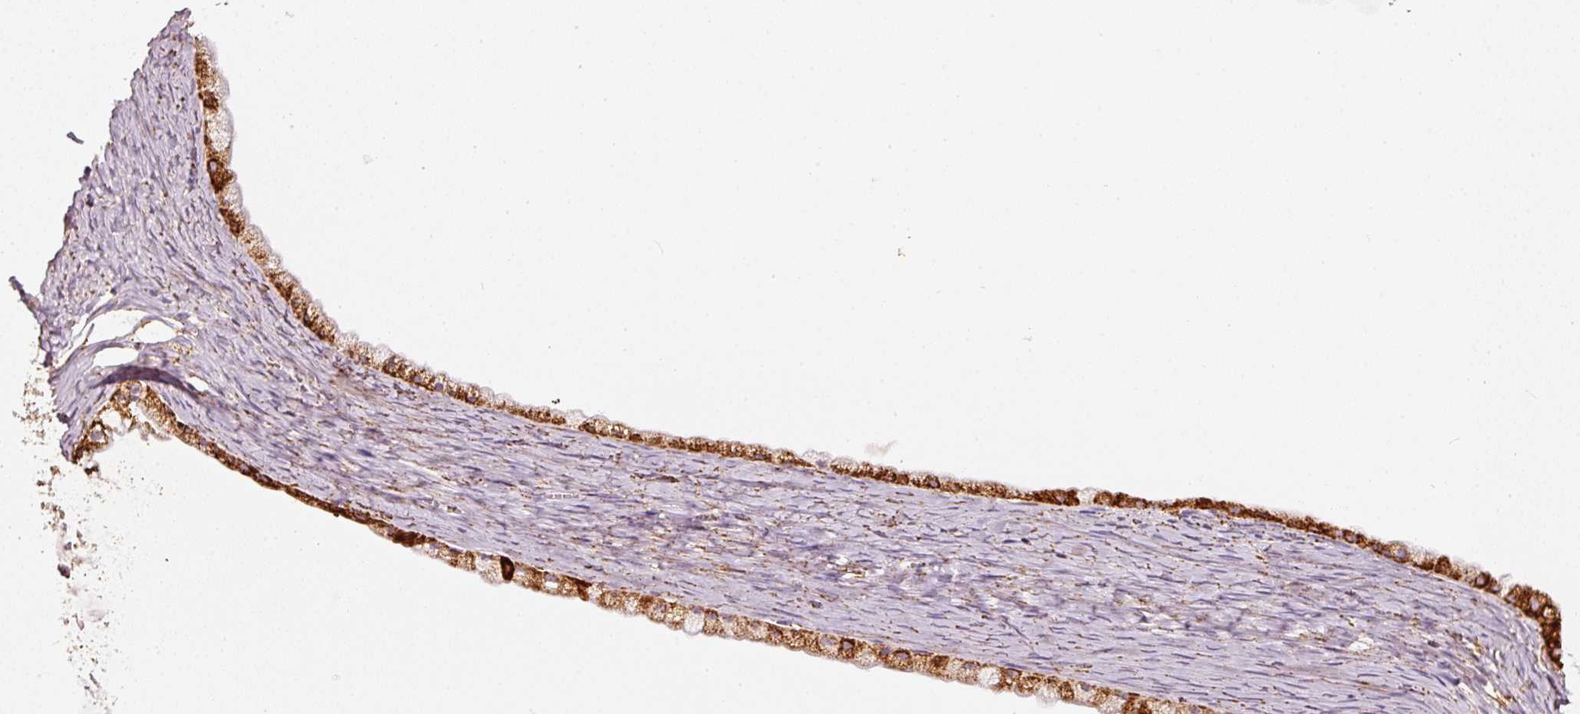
{"staining": {"intensity": "strong", "quantity": ">75%", "location": "cytoplasmic/membranous"}, "tissue": "ovarian cancer", "cell_type": "Tumor cells", "image_type": "cancer", "snomed": [{"axis": "morphology", "description": "Cystadenocarcinoma, mucinous, NOS"}, {"axis": "topography", "description": "Ovary"}], "caption": "This histopathology image displays IHC staining of mucinous cystadenocarcinoma (ovarian), with high strong cytoplasmic/membranous staining in about >75% of tumor cells.", "gene": "UQCRC1", "patient": {"sex": "female", "age": 61}}